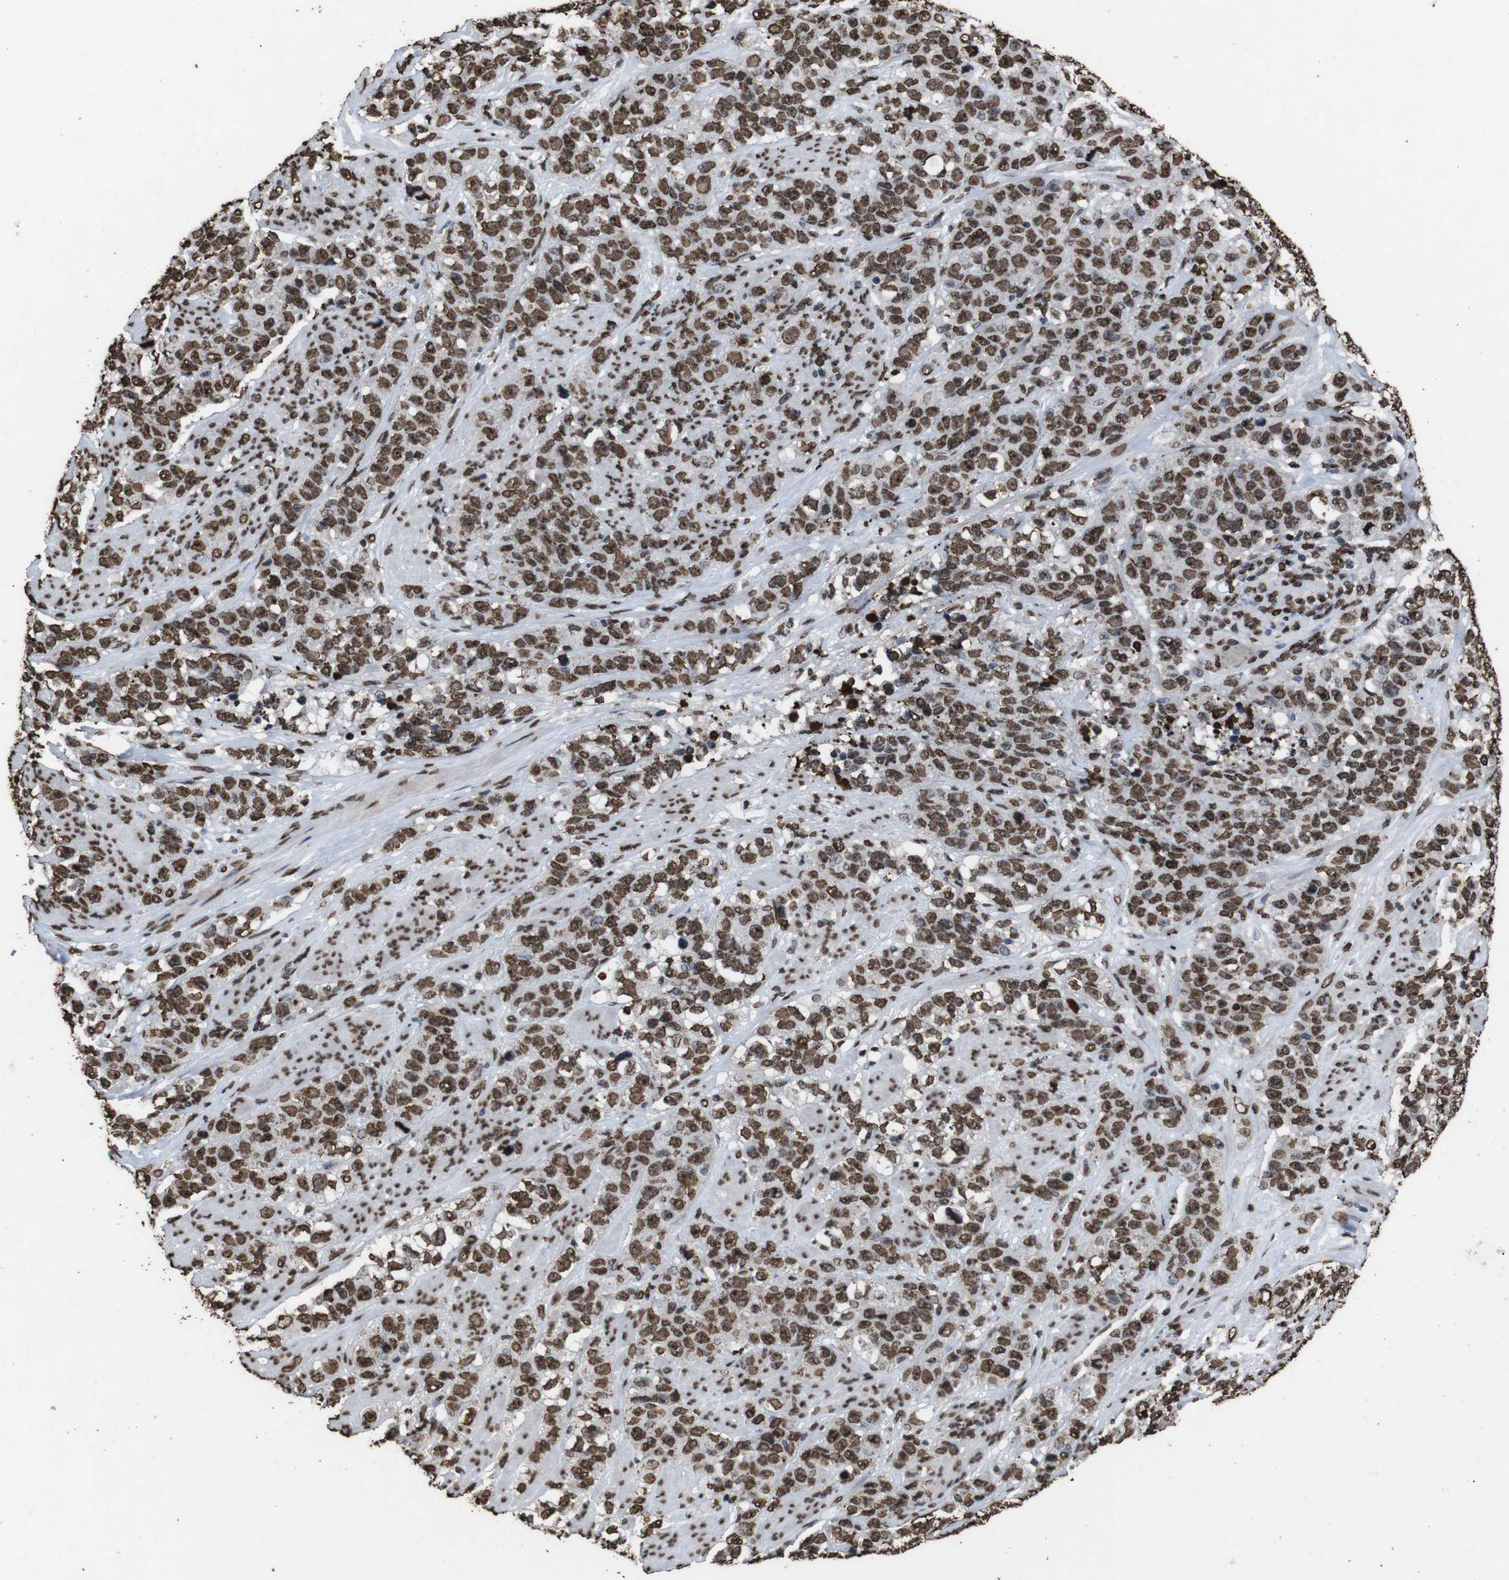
{"staining": {"intensity": "moderate", "quantity": ">75%", "location": "nuclear"}, "tissue": "stomach cancer", "cell_type": "Tumor cells", "image_type": "cancer", "snomed": [{"axis": "morphology", "description": "Adenocarcinoma, NOS"}, {"axis": "topography", "description": "Stomach"}], "caption": "Moderate nuclear protein staining is appreciated in approximately >75% of tumor cells in stomach cancer. (IHC, brightfield microscopy, high magnification).", "gene": "MDM2", "patient": {"sex": "male", "age": 48}}